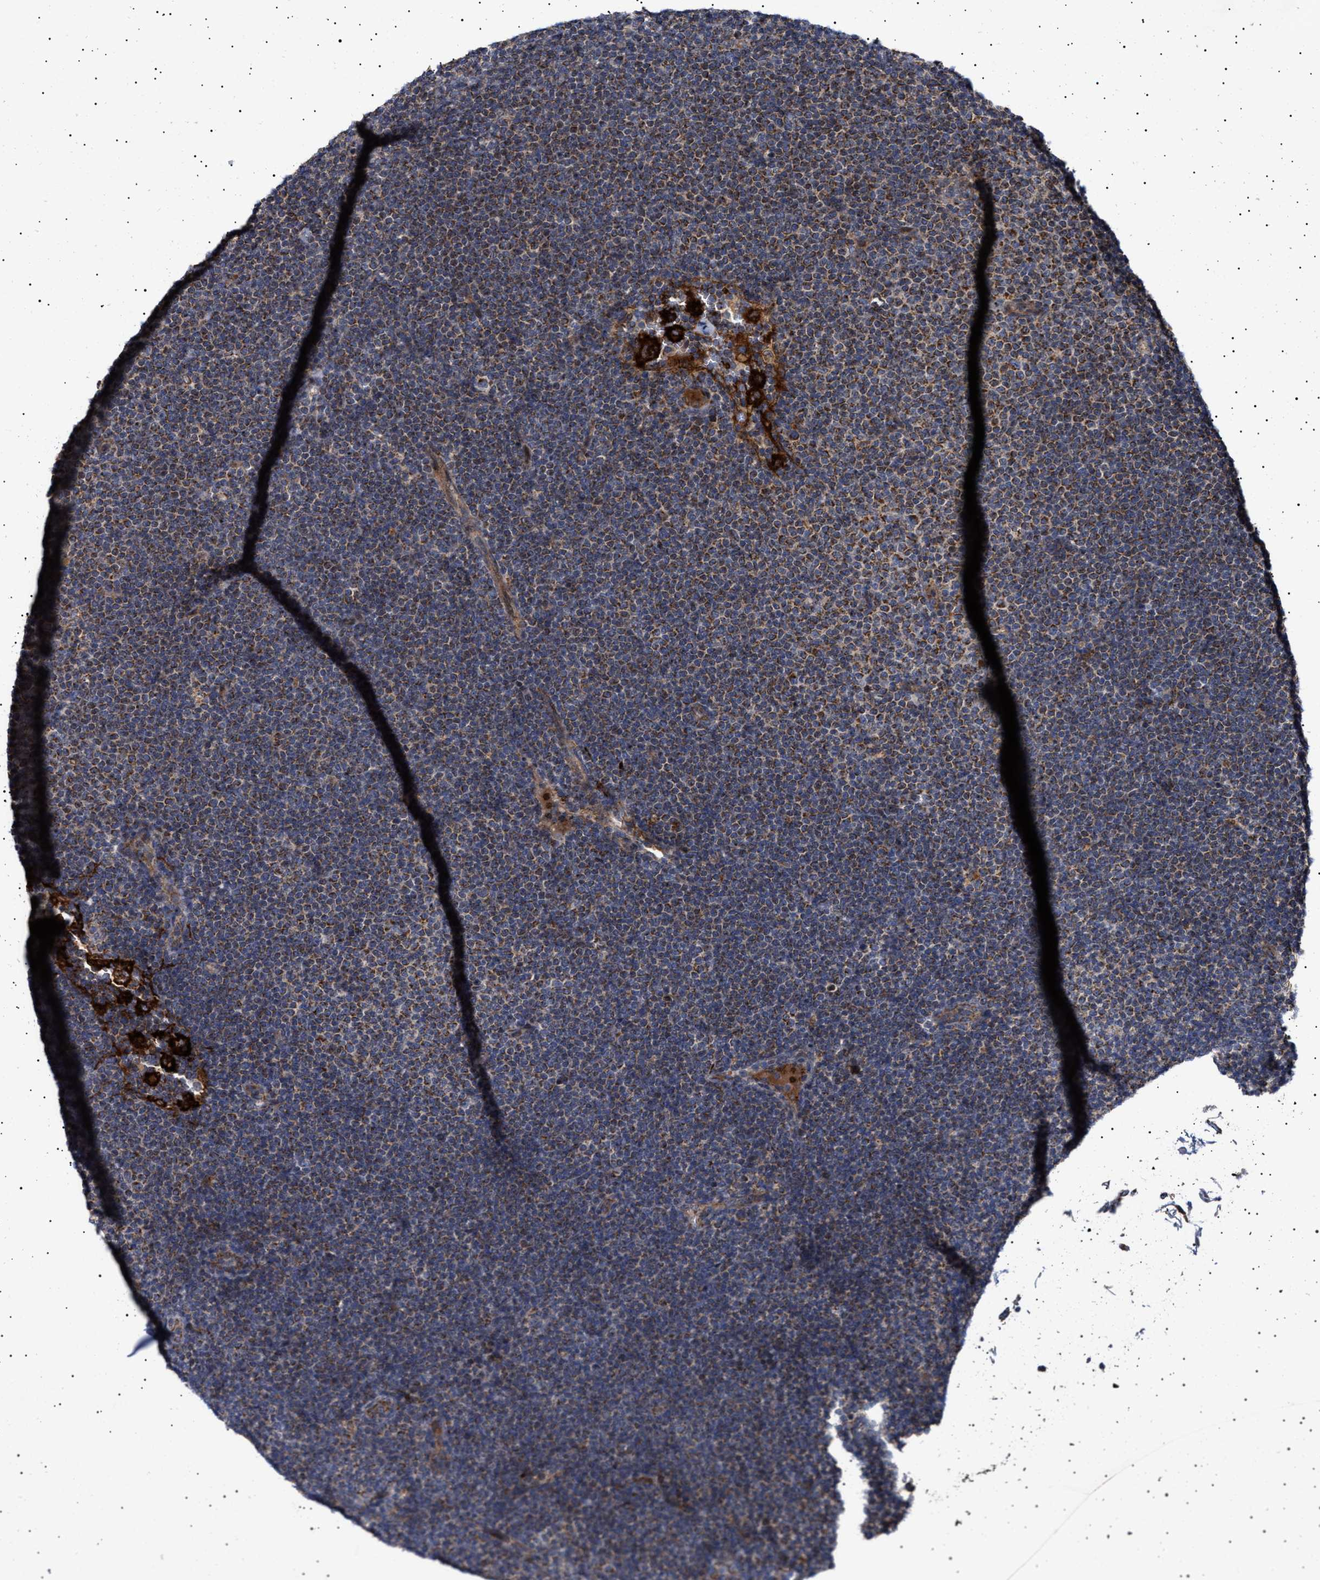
{"staining": {"intensity": "strong", "quantity": ">75%", "location": "cytoplasmic/membranous"}, "tissue": "lymphoma", "cell_type": "Tumor cells", "image_type": "cancer", "snomed": [{"axis": "morphology", "description": "Malignant lymphoma, non-Hodgkin's type, Low grade"}, {"axis": "topography", "description": "Lymph node"}], "caption": "About >75% of tumor cells in malignant lymphoma, non-Hodgkin's type (low-grade) exhibit strong cytoplasmic/membranous protein staining as visualized by brown immunohistochemical staining.", "gene": "MRPL10", "patient": {"sex": "female", "age": 53}}